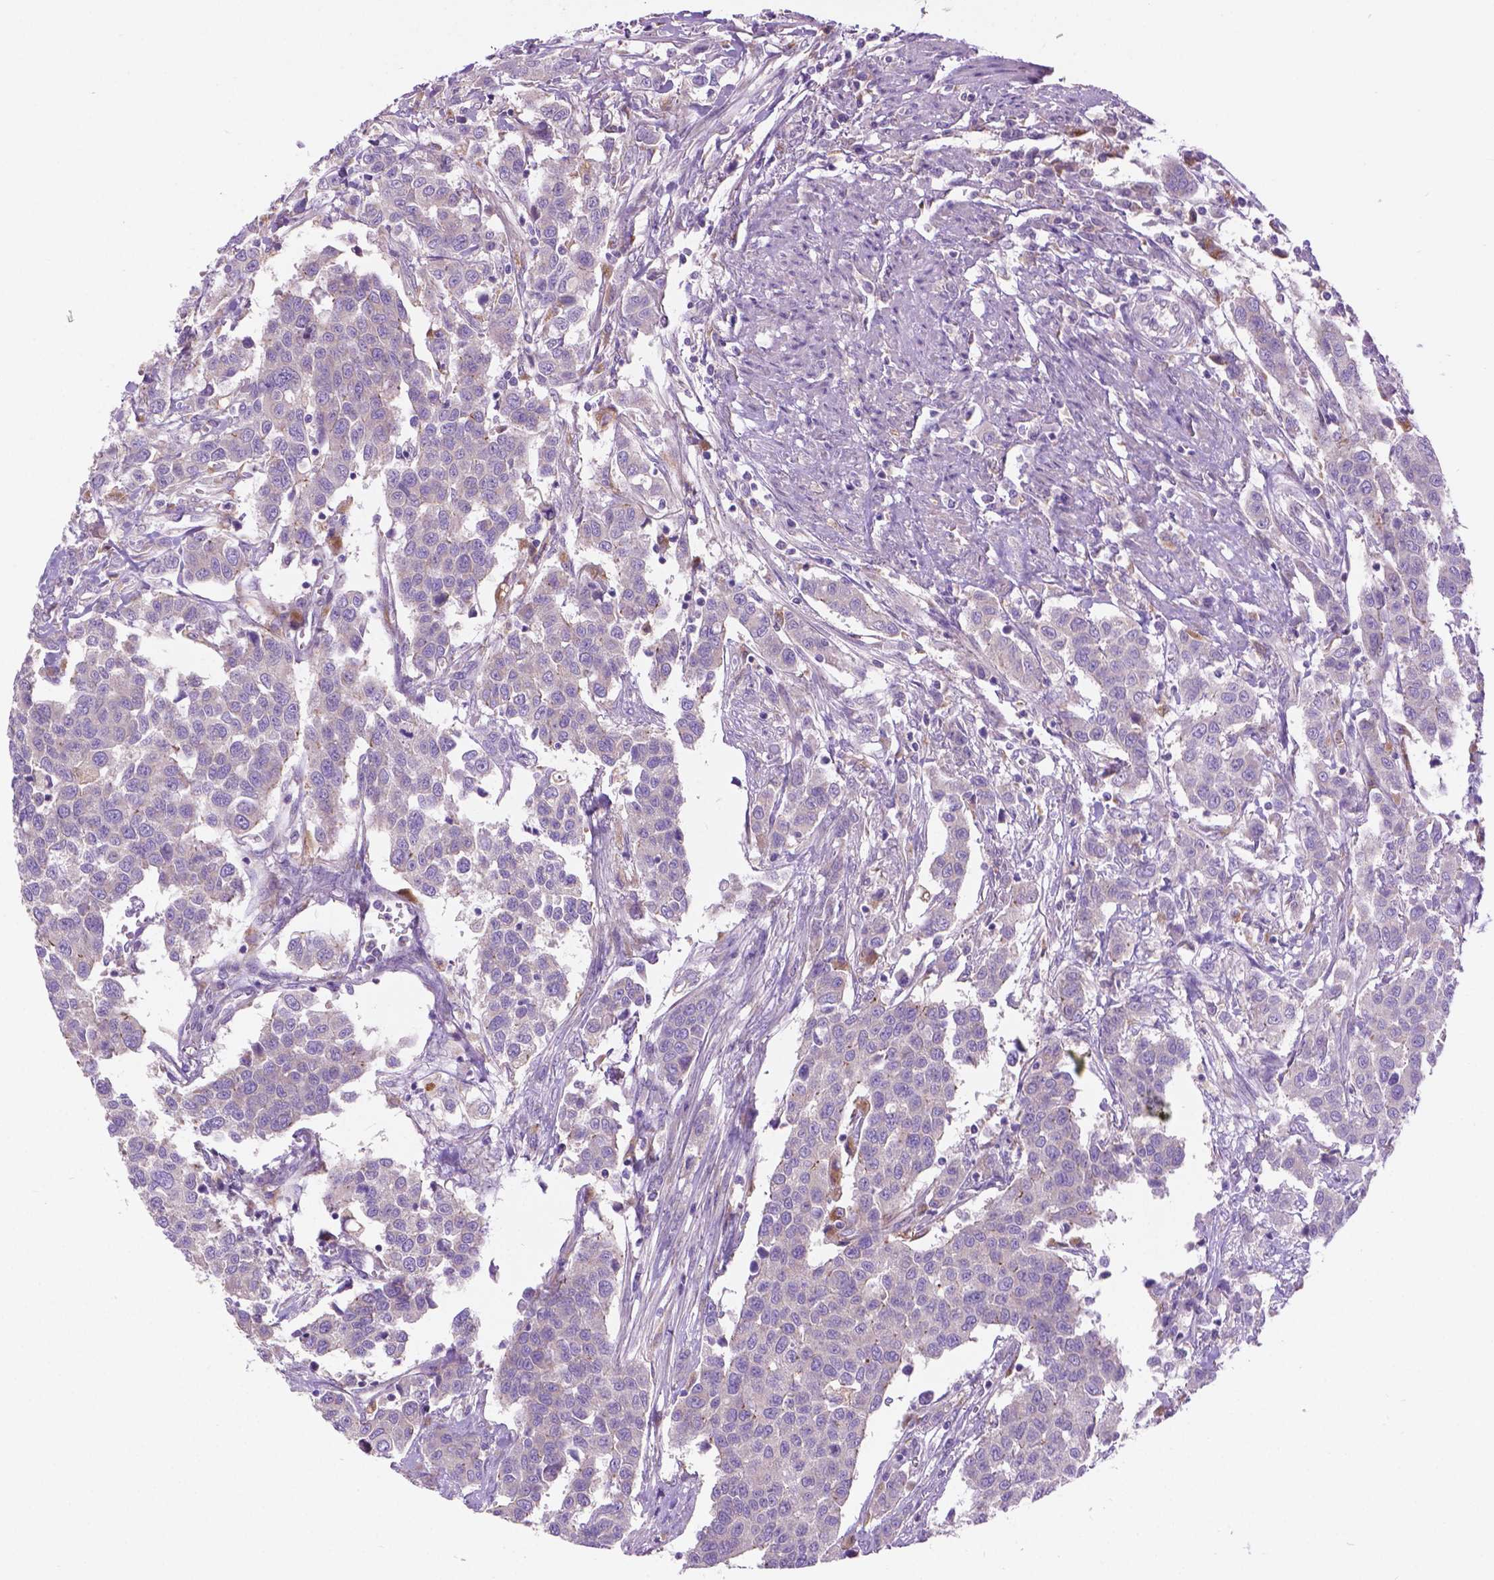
{"staining": {"intensity": "negative", "quantity": "none", "location": "none"}, "tissue": "urothelial cancer", "cell_type": "Tumor cells", "image_type": "cancer", "snomed": [{"axis": "morphology", "description": "Urothelial carcinoma, High grade"}, {"axis": "topography", "description": "Urinary bladder"}], "caption": "DAB (3,3'-diaminobenzidine) immunohistochemical staining of human high-grade urothelial carcinoma exhibits no significant staining in tumor cells.", "gene": "CDH7", "patient": {"sex": "female", "age": 58}}